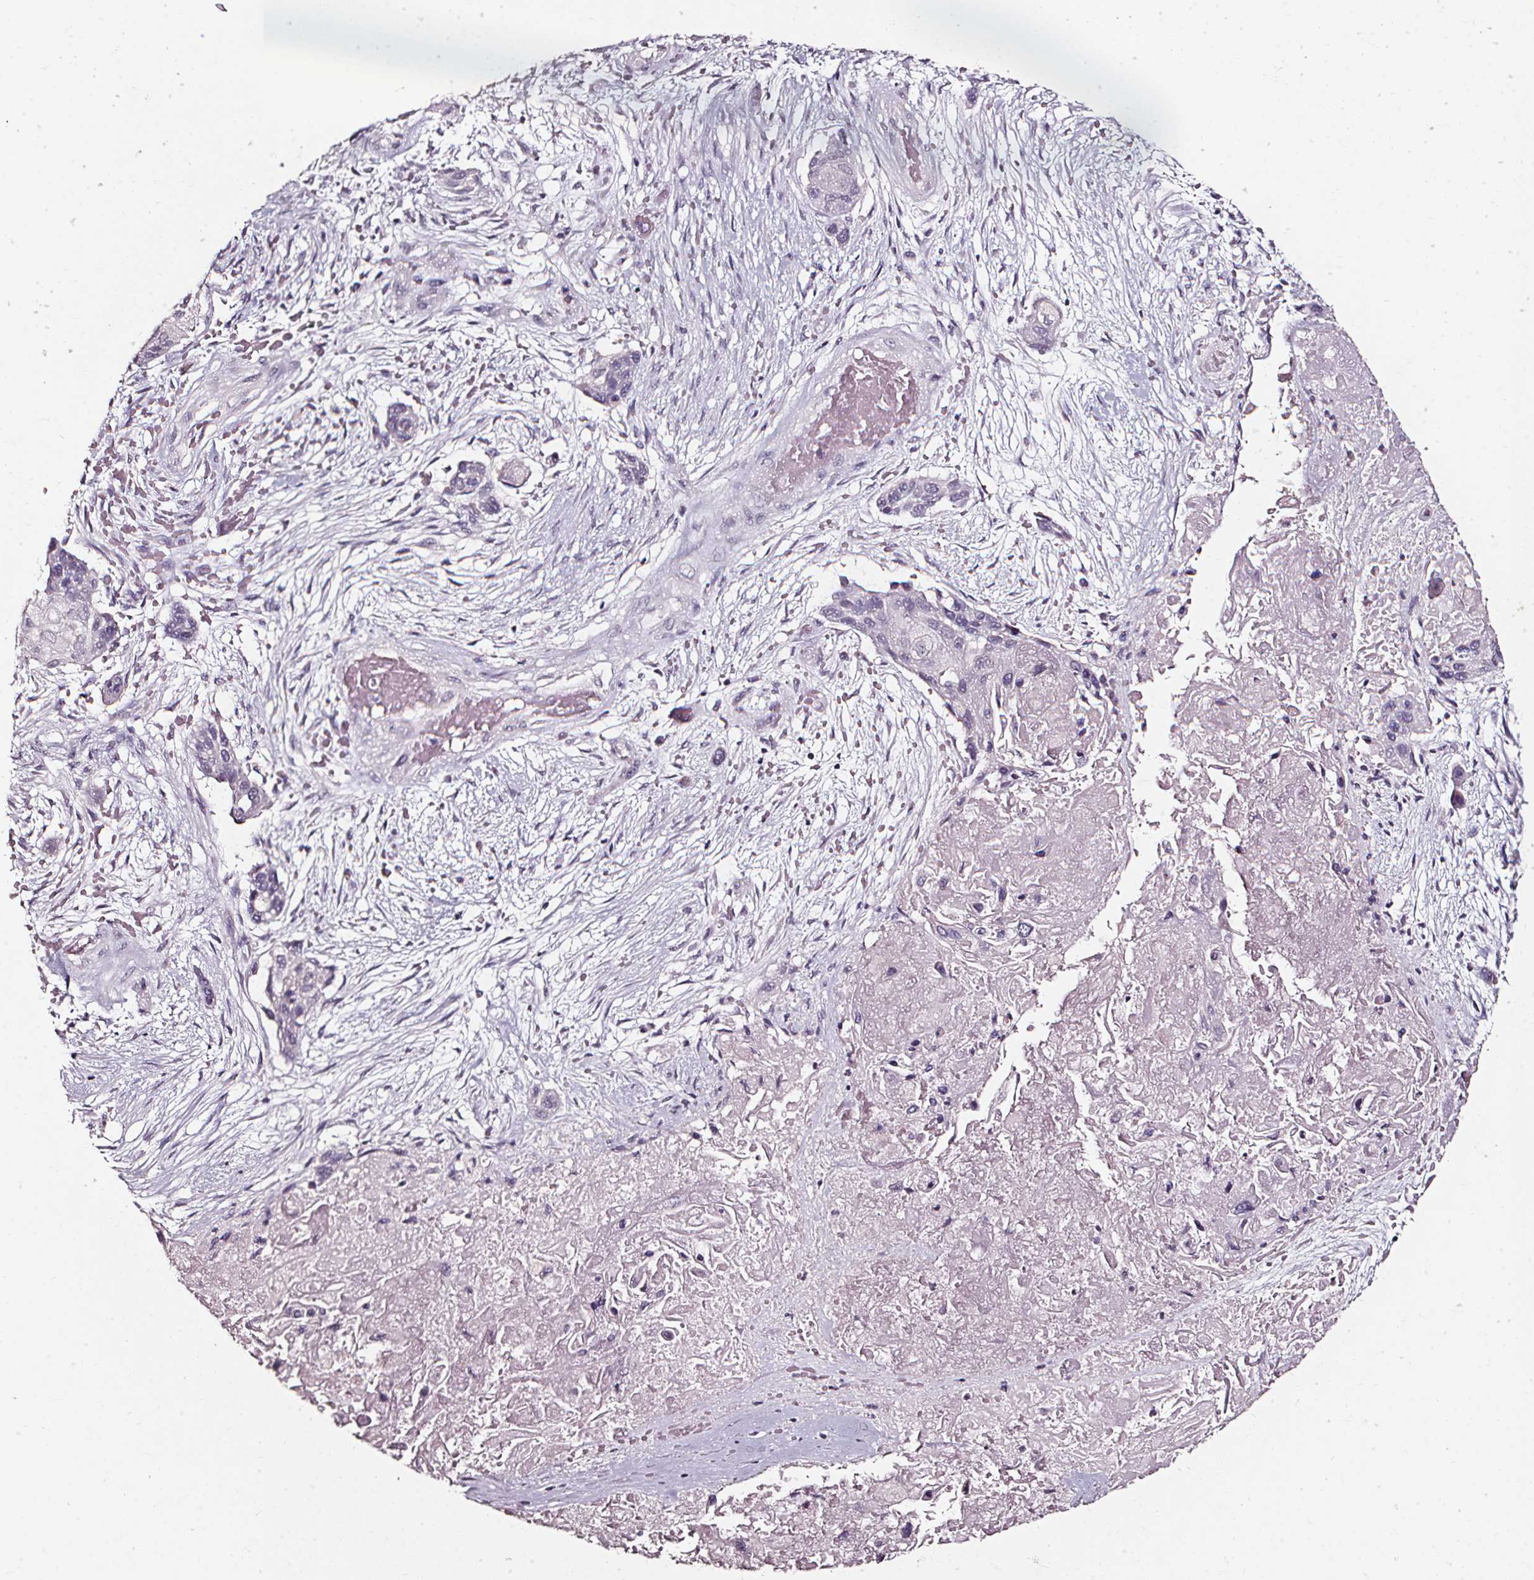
{"staining": {"intensity": "negative", "quantity": "none", "location": "none"}, "tissue": "lung cancer", "cell_type": "Tumor cells", "image_type": "cancer", "snomed": [{"axis": "morphology", "description": "Squamous cell carcinoma, NOS"}, {"axis": "topography", "description": "Lung"}], "caption": "Immunohistochemistry of lung cancer demonstrates no positivity in tumor cells.", "gene": "DEFA5", "patient": {"sex": "male", "age": 69}}